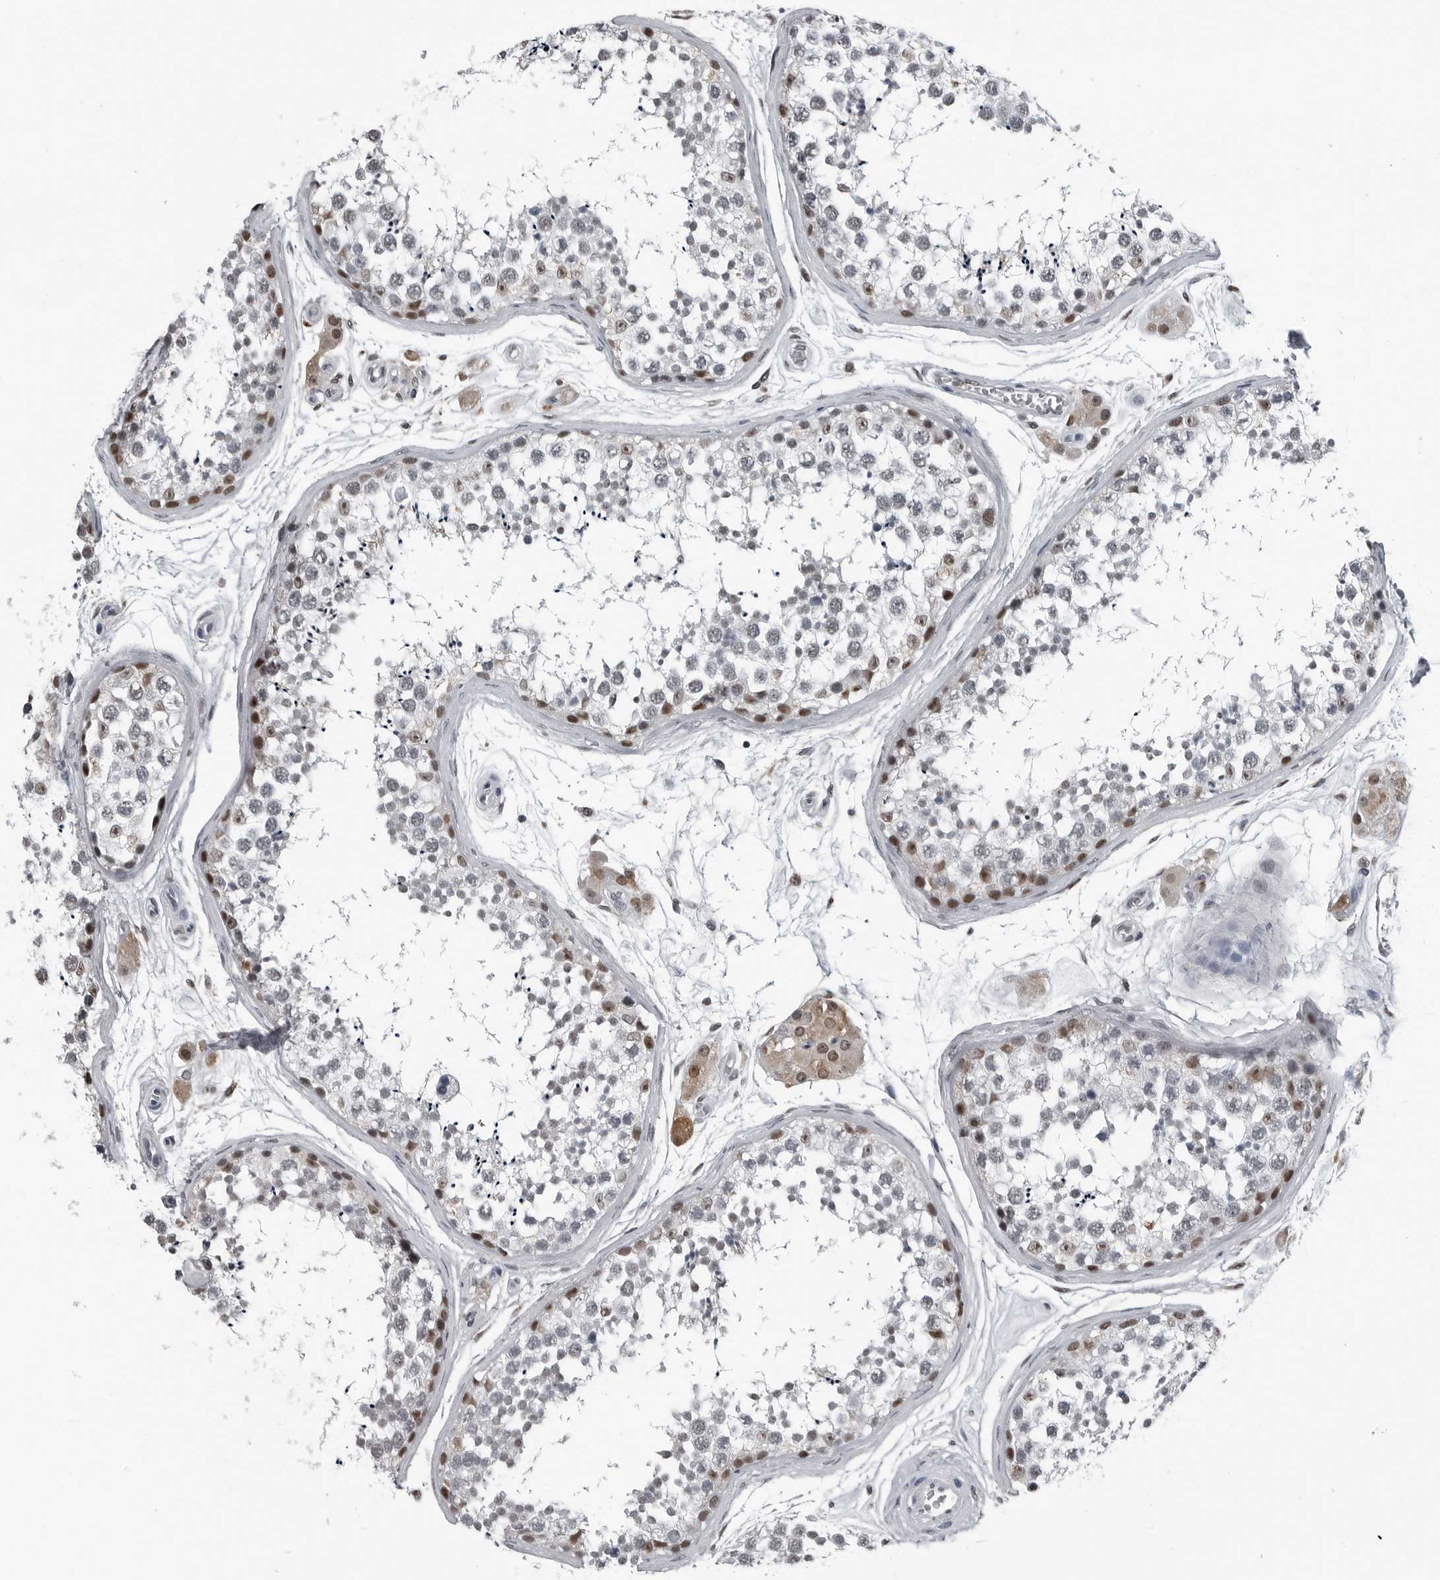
{"staining": {"intensity": "moderate", "quantity": "<25%", "location": "nuclear"}, "tissue": "testis", "cell_type": "Cells in seminiferous ducts", "image_type": "normal", "snomed": [{"axis": "morphology", "description": "Normal tissue, NOS"}, {"axis": "topography", "description": "Testis"}], "caption": "Protein expression analysis of normal testis demonstrates moderate nuclear staining in approximately <25% of cells in seminiferous ducts.", "gene": "AKR1A1", "patient": {"sex": "male", "age": 56}}